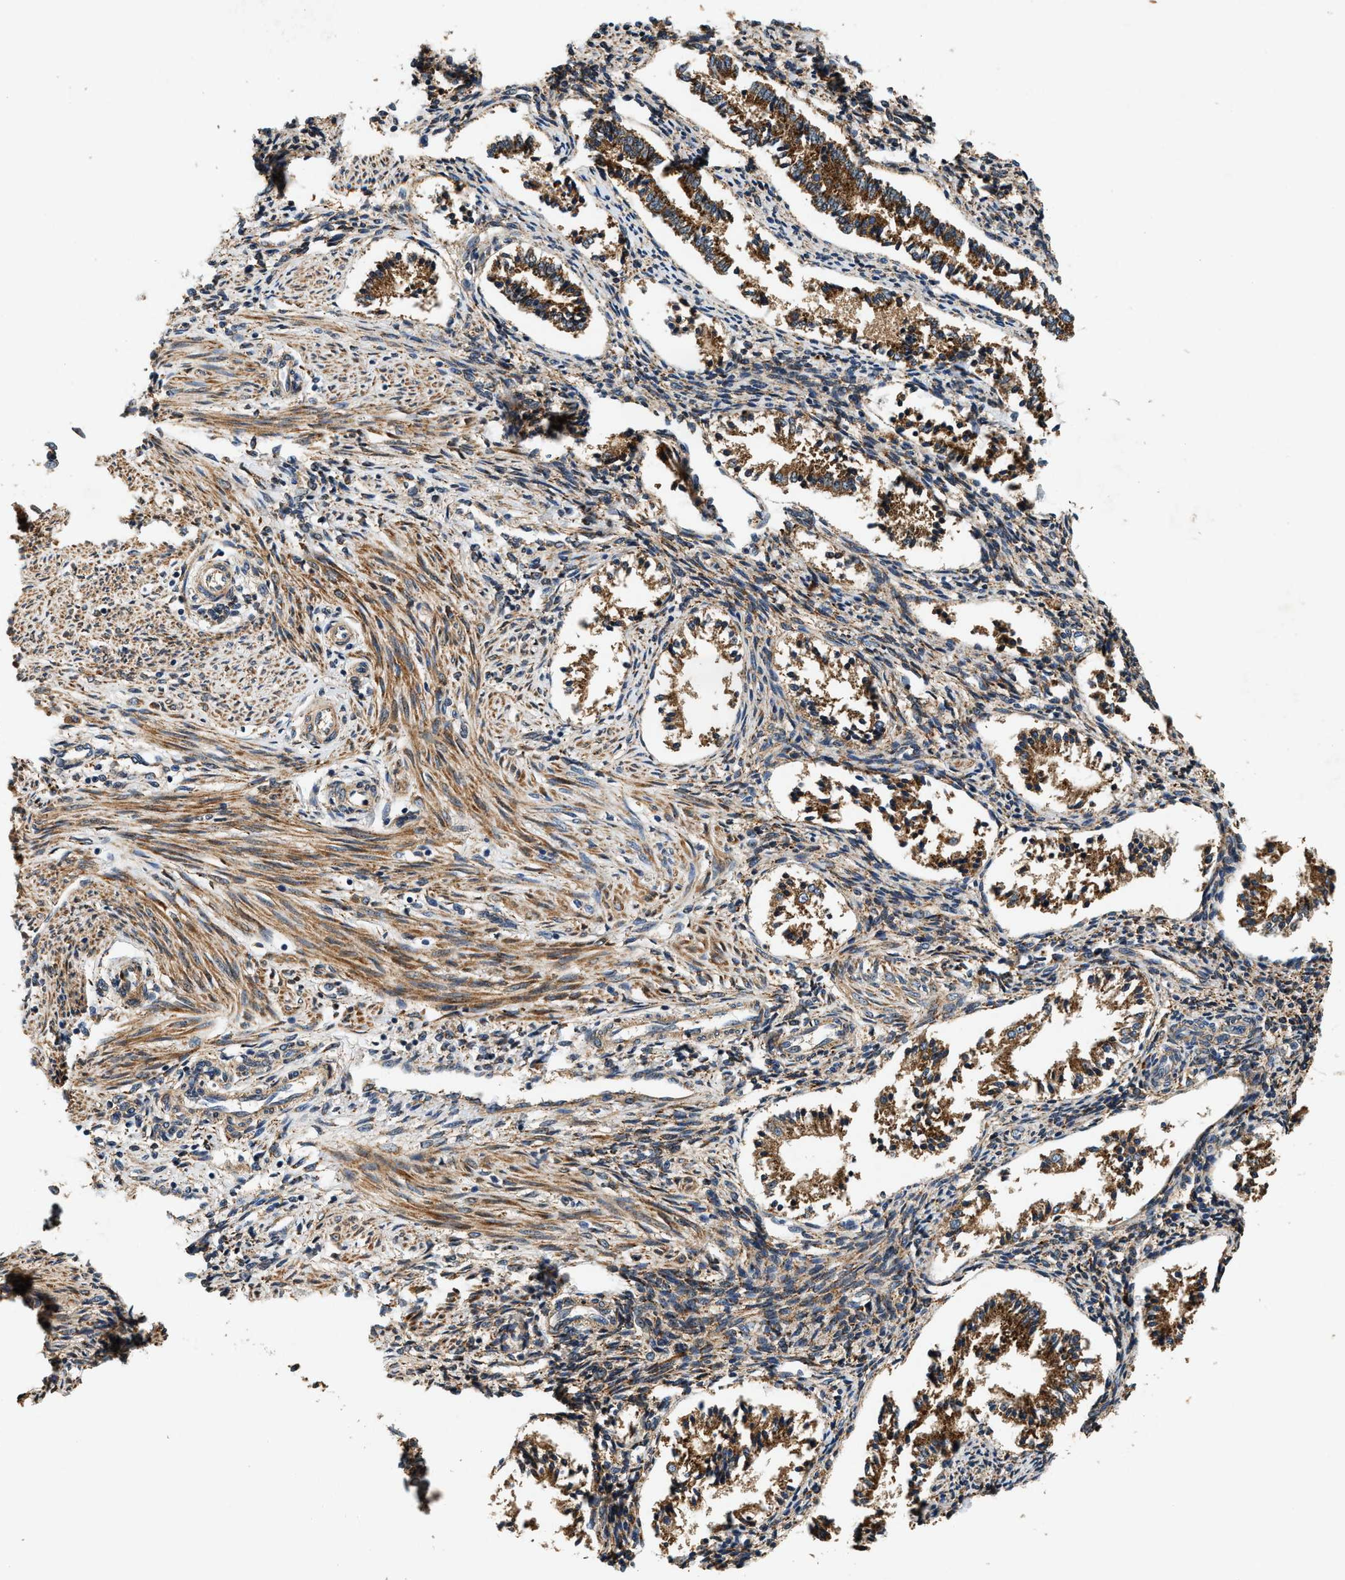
{"staining": {"intensity": "moderate", "quantity": ">75%", "location": "cytoplasmic/membranous"}, "tissue": "endometrium", "cell_type": "Cells in endometrial stroma", "image_type": "normal", "snomed": [{"axis": "morphology", "description": "Normal tissue, NOS"}, {"axis": "topography", "description": "Endometrium"}], "caption": "Protein analysis of benign endometrium displays moderate cytoplasmic/membranous staining in about >75% of cells in endometrial stroma. The staining is performed using DAB (3,3'-diaminobenzidine) brown chromogen to label protein expression. The nuclei are counter-stained blue using hematoxylin.", "gene": "DUSP10", "patient": {"sex": "female", "age": 42}}